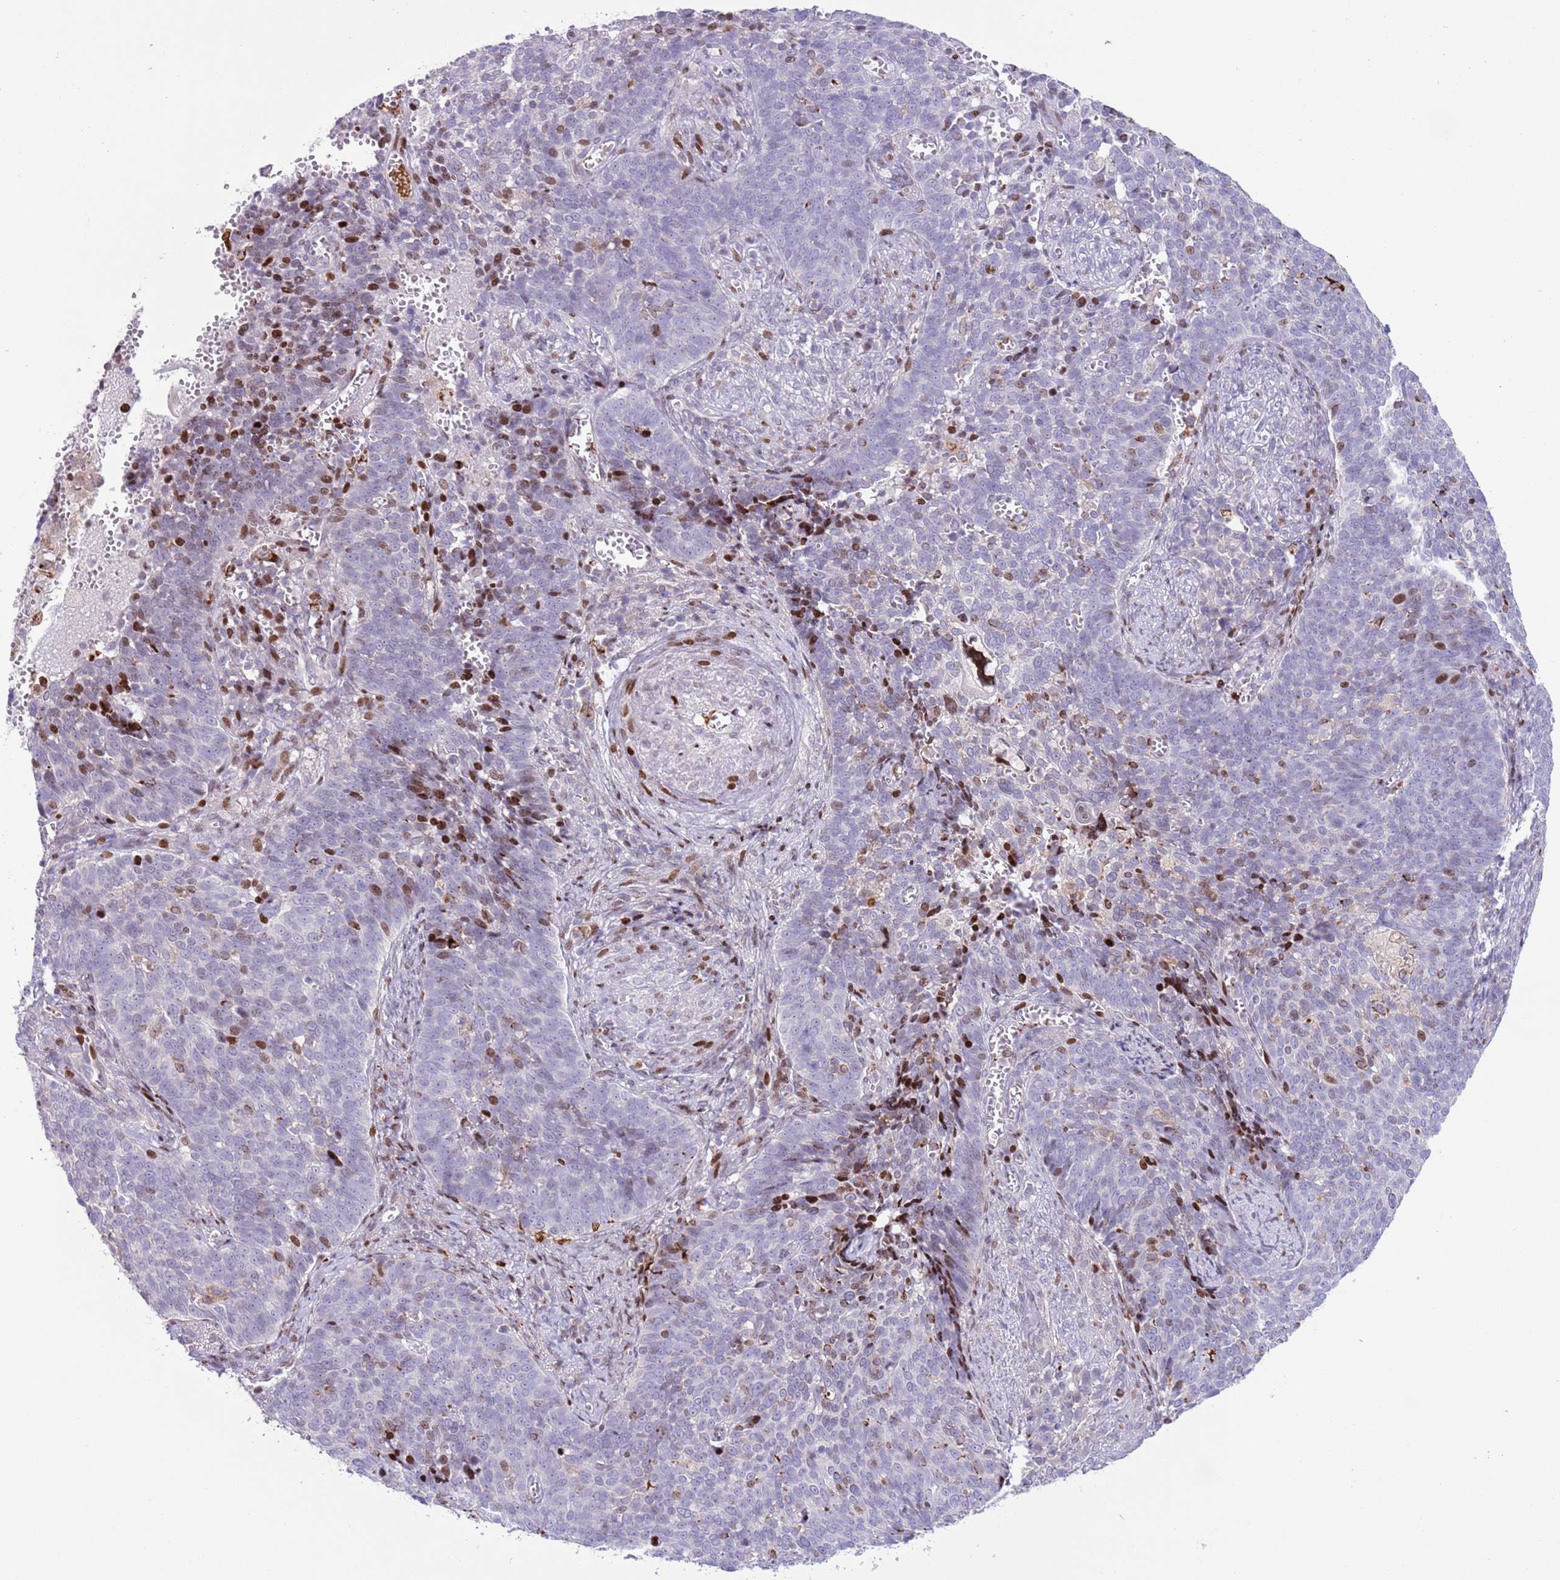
{"staining": {"intensity": "moderate", "quantity": "<25%", "location": "nuclear"}, "tissue": "cervical cancer", "cell_type": "Tumor cells", "image_type": "cancer", "snomed": [{"axis": "morphology", "description": "Normal tissue, NOS"}, {"axis": "morphology", "description": "Squamous cell carcinoma, NOS"}, {"axis": "topography", "description": "Cervix"}], "caption": "A high-resolution image shows IHC staining of cervical cancer, which shows moderate nuclear expression in about <25% of tumor cells.", "gene": "ANO8", "patient": {"sex": "female", "age": 39}}